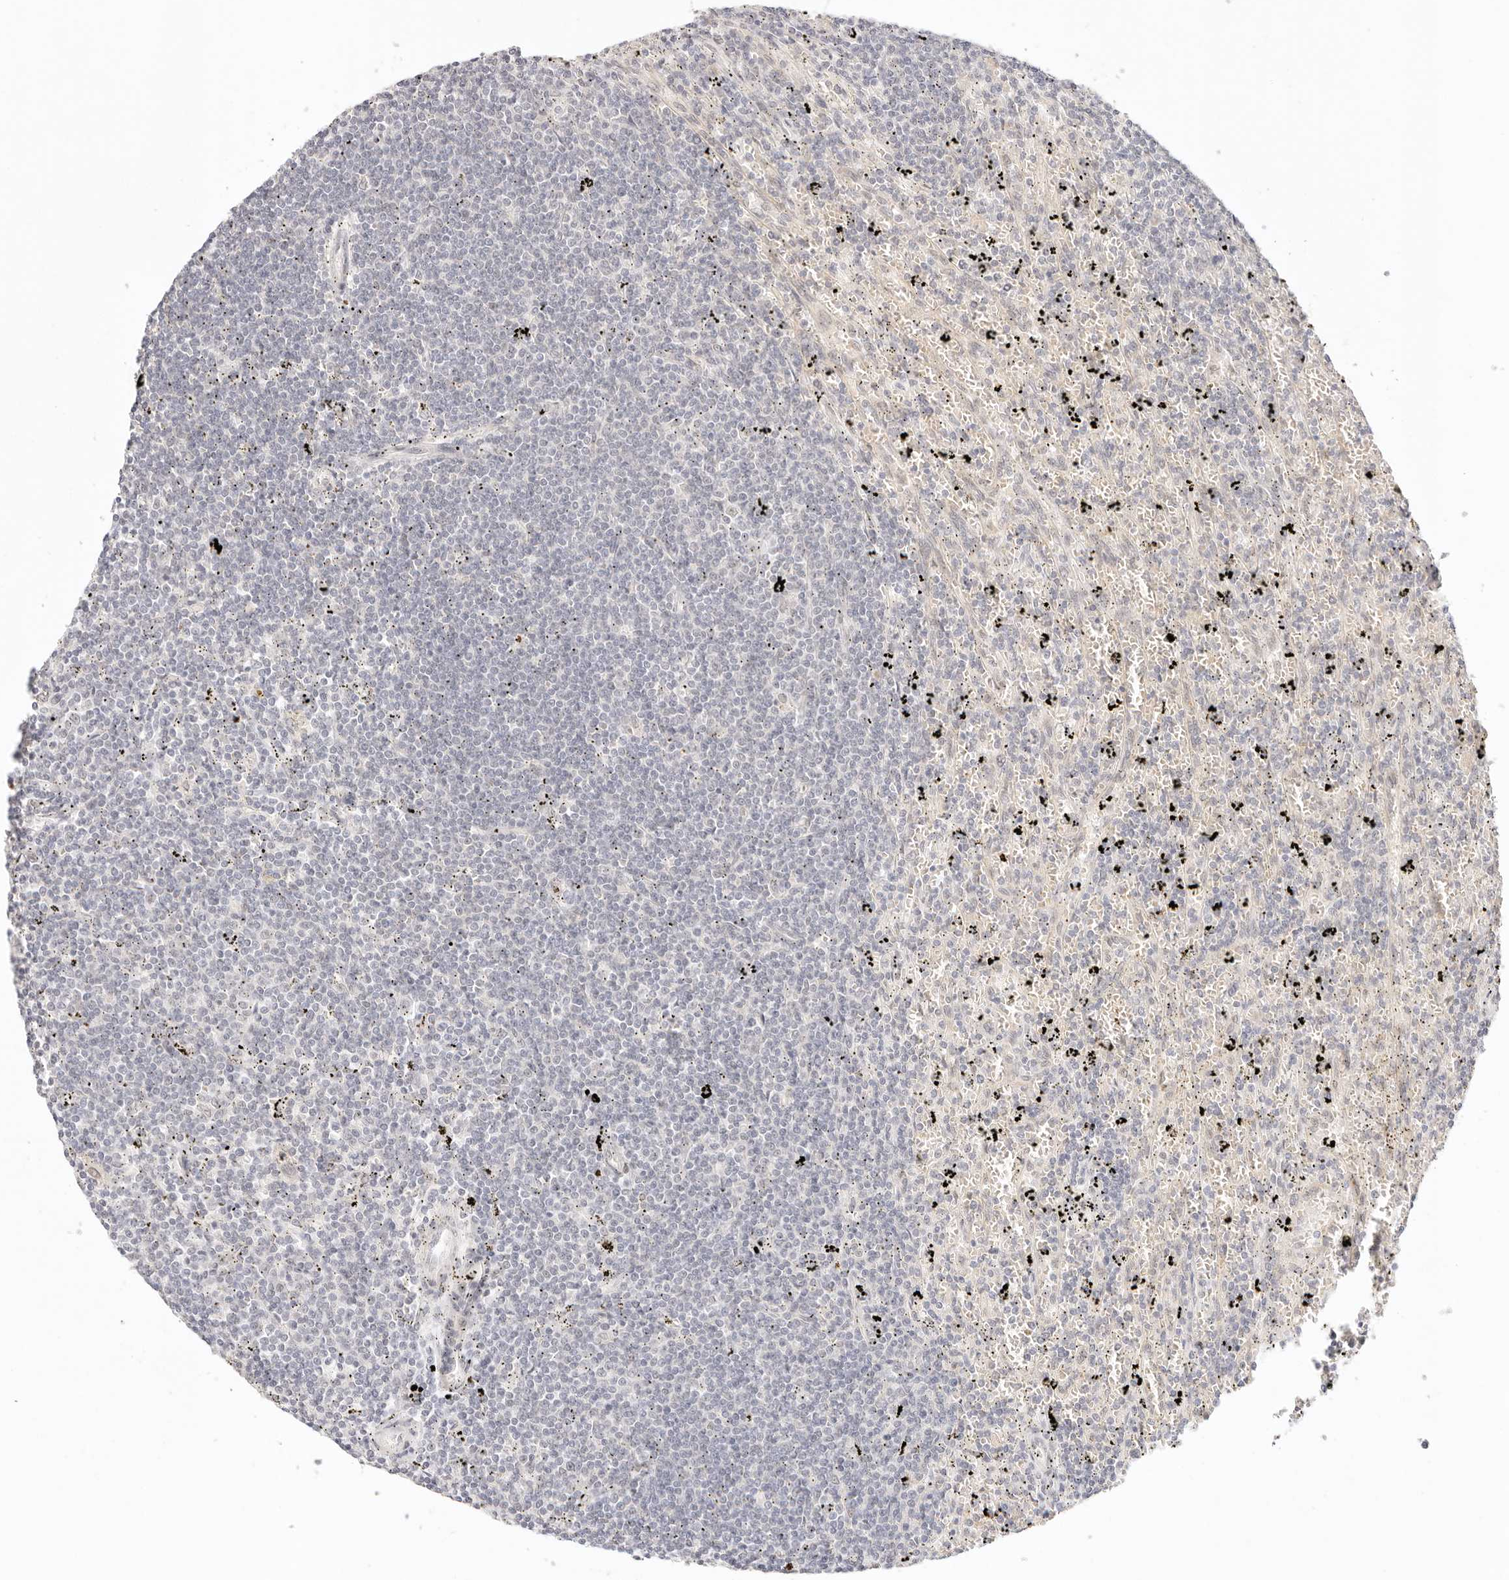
{"staining": {"intensity": "negative", "quantity": "none", "location": "none"}, "tissue": "lymphoma", "cell_type": "Tumor cells", "image_type": "cancer", "snomed": [{"axis": "morphology", "description": "Malignant lymphoma, non-Hodgkin's type, Low grade"}, {"axis": "topography", "description": "Spleen"}], "caption": "IHC of human low-grade malignant lymphoma, non-Hodgkin's type exhibits no staining in tumor cells.", "gene": "GPR156", "patient": {"sex": "male", "age": 76}}